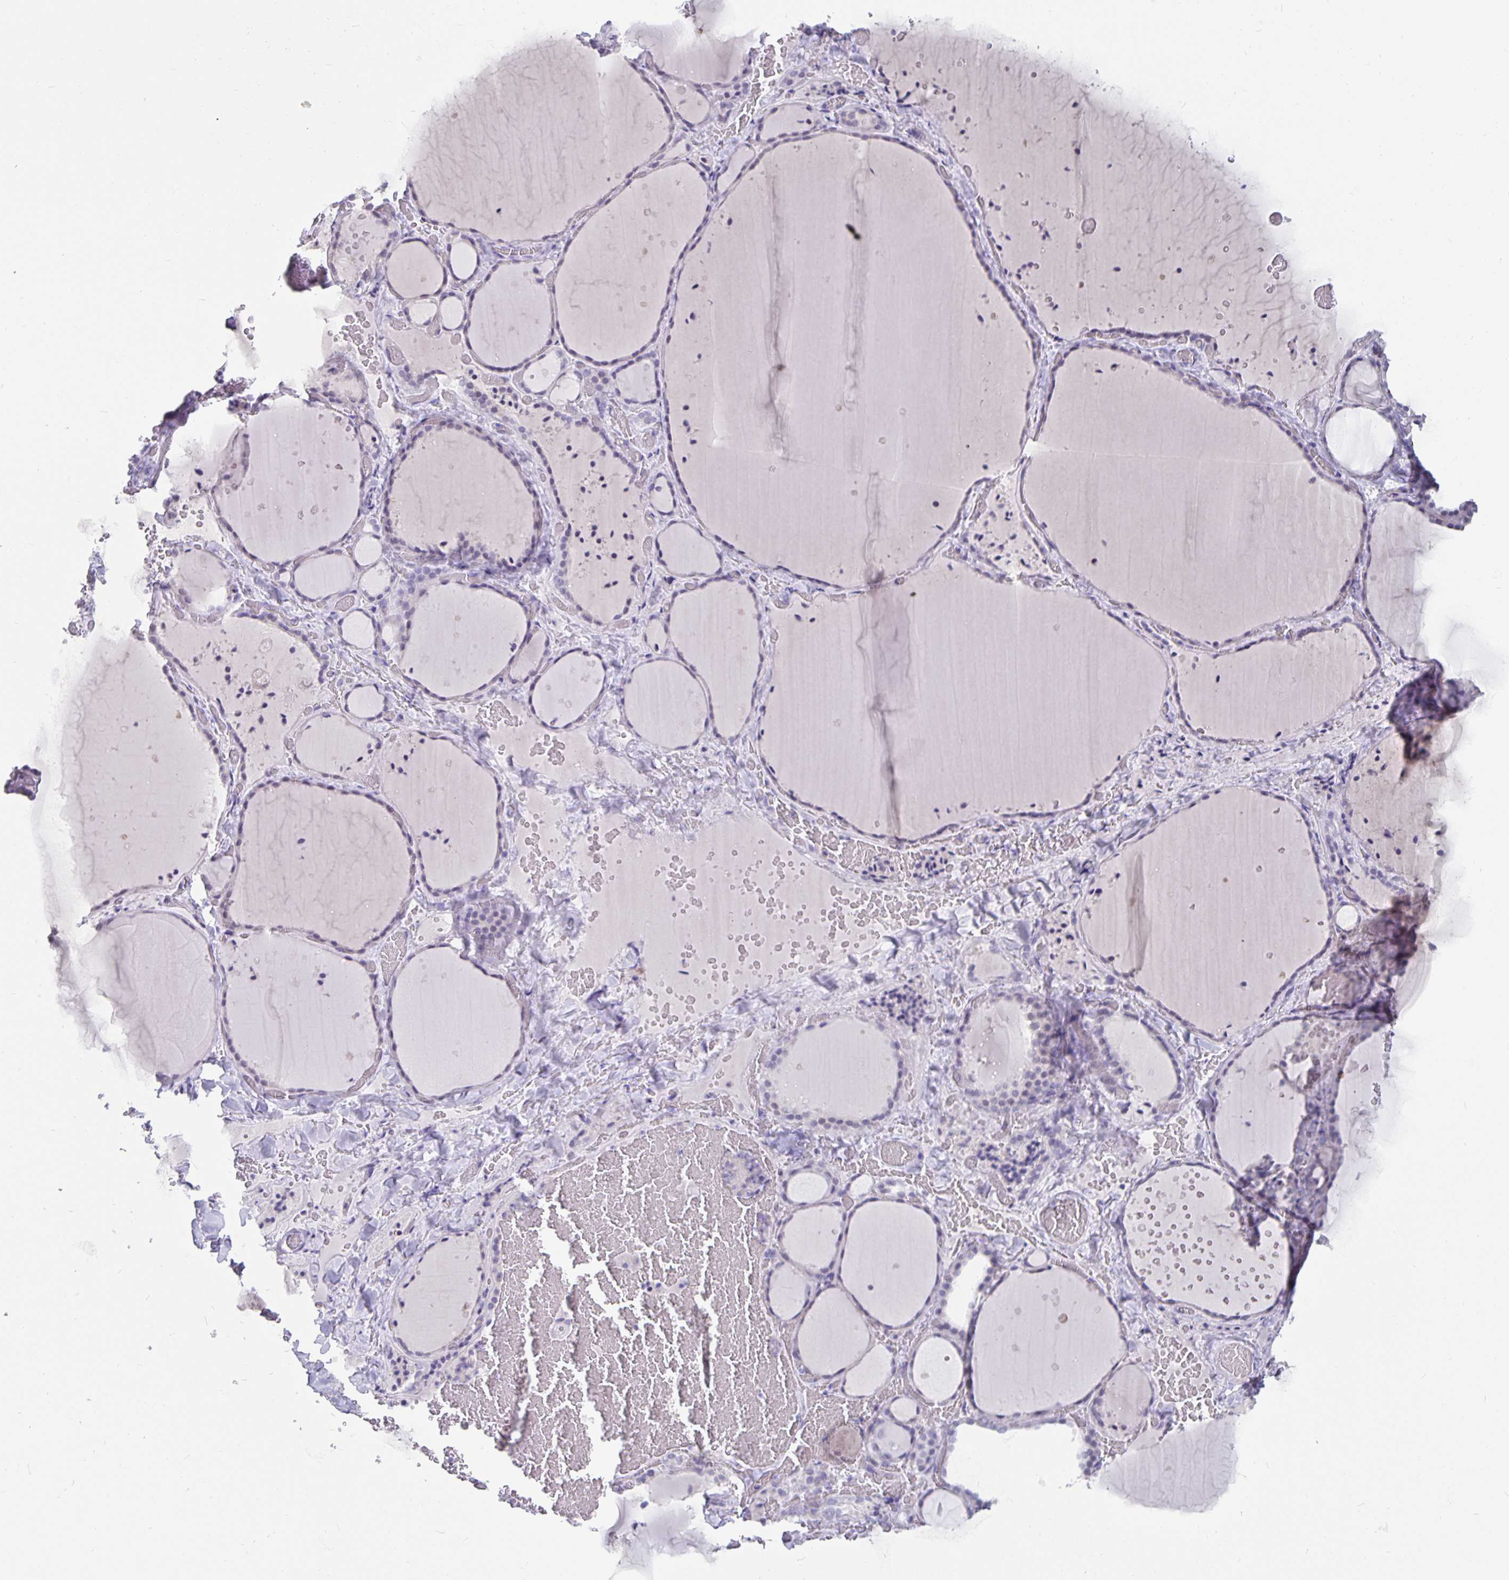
{"staining": {"intensity": "negative", "quantity": "none", "location": "none"}, "tissue": "thyroid gland", "cell_type": "Glandular cells", "image_type": "normal", "snomed": [{"axis": "morphology", "description": "Normal tissue, NOS"}, {"axis": "topography", "description": "Thyroid gland"}], "caption": "Immunohistochemistry histopathology image of unremarkable thyroid gland: human thyroid gland stained with DAB (3,3'-diaminobenzidine) exhibits no significant protein expression in glandular cells. (Stains: DAB immunohistochemistry with hematoxylin counter stain, Microscopy: brightfield microscopy at high magnification).", "gene": "OLIG2", "patient": {"sex": "female", "age": 36}}